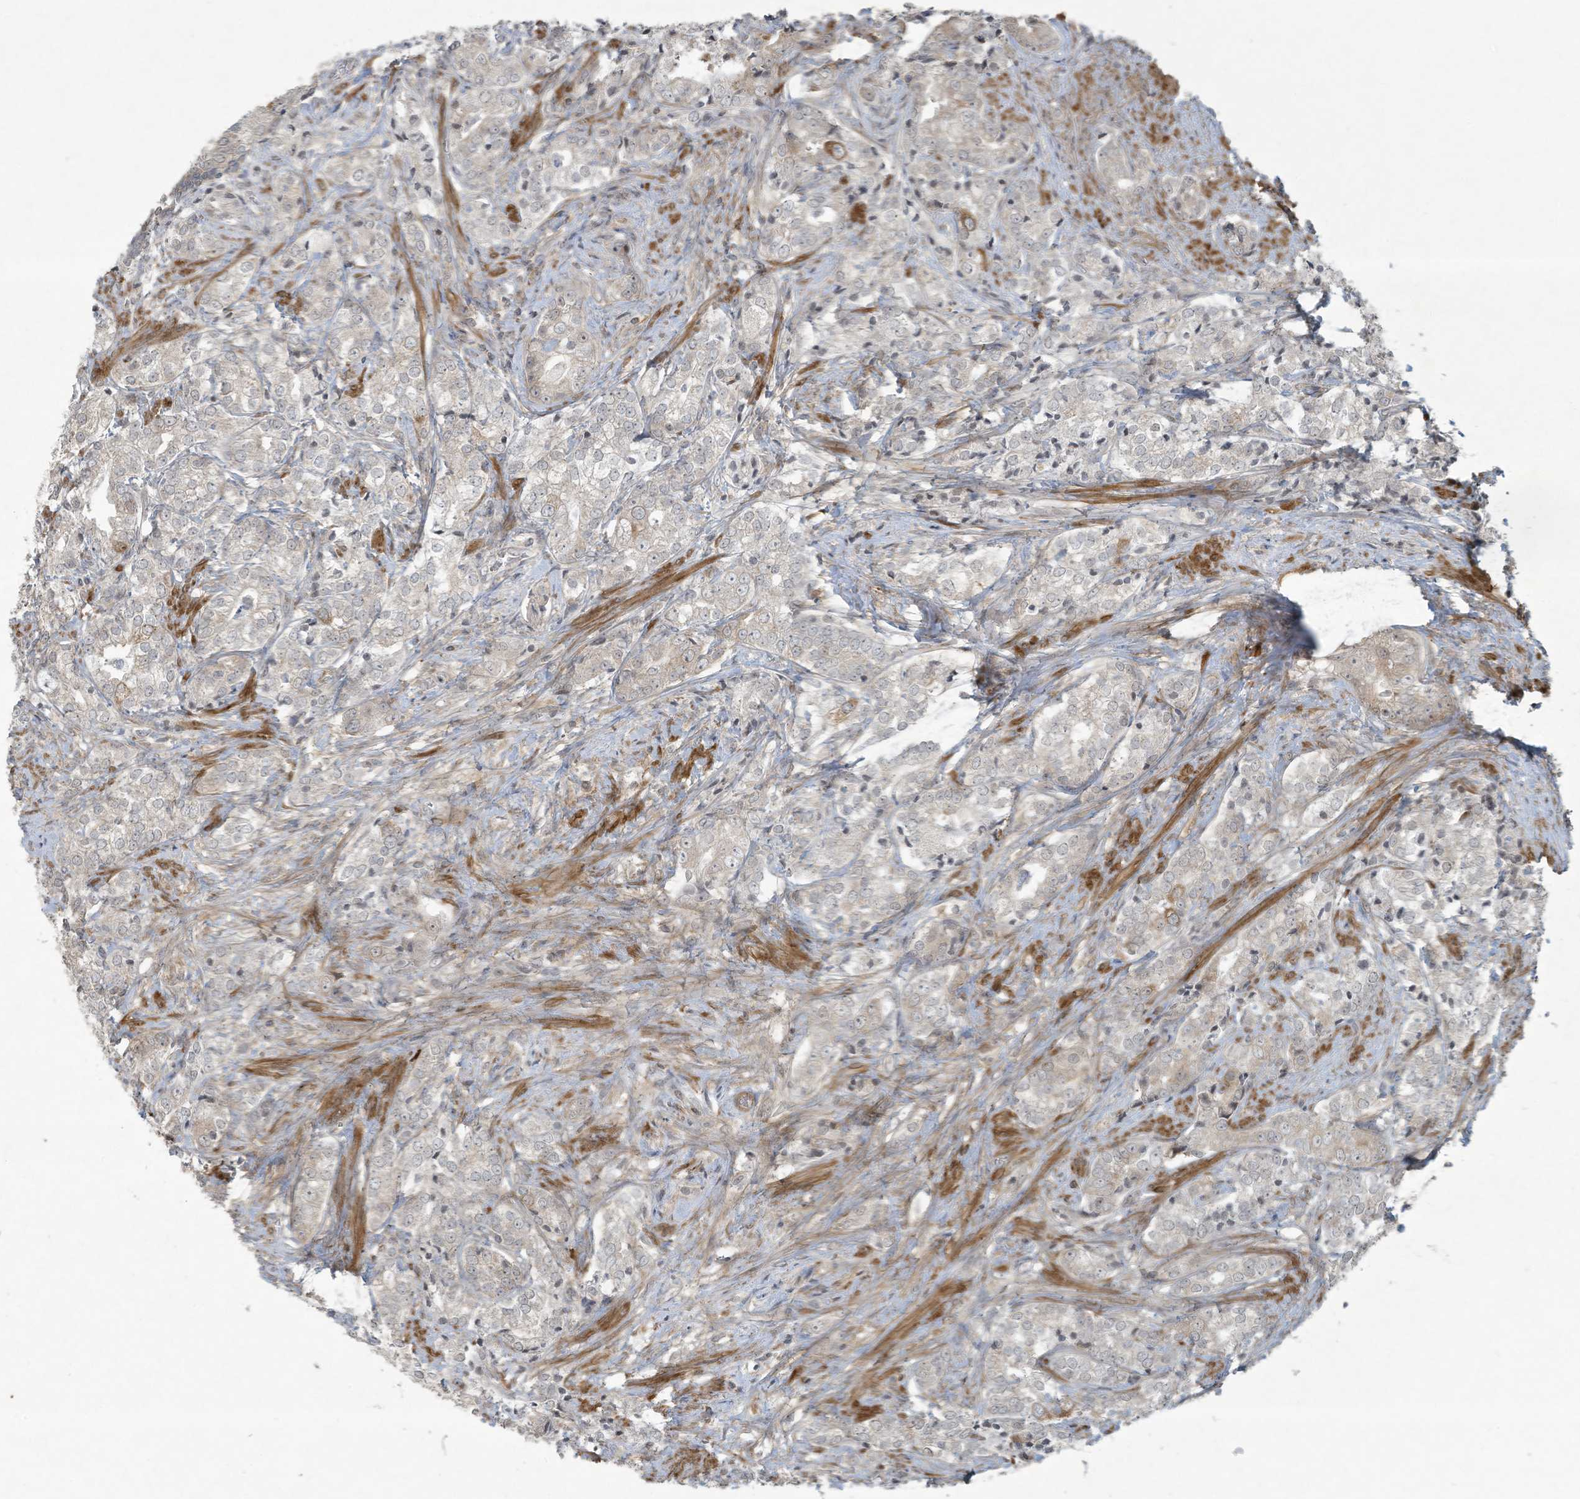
{"staining": {"intensity": "weak", "quantity": "<25%", "location": "nuclear"}, "tissue": "prostate cancer", "cell_type": "Tumor cells", "image_type": "cancer", "snomed": [{"axis": "morphology", "description": "Adenocarcinoma, High grade"}, {"axis": "topography", "description": "Prostate"}], "caption": "Prostate high-grade adenocarcinoma was stained to show a protein in brown. There is no significant positivity in tumor cells.", "gene": "ZNF263", "patient": {"sex": "male", "age": 69}}